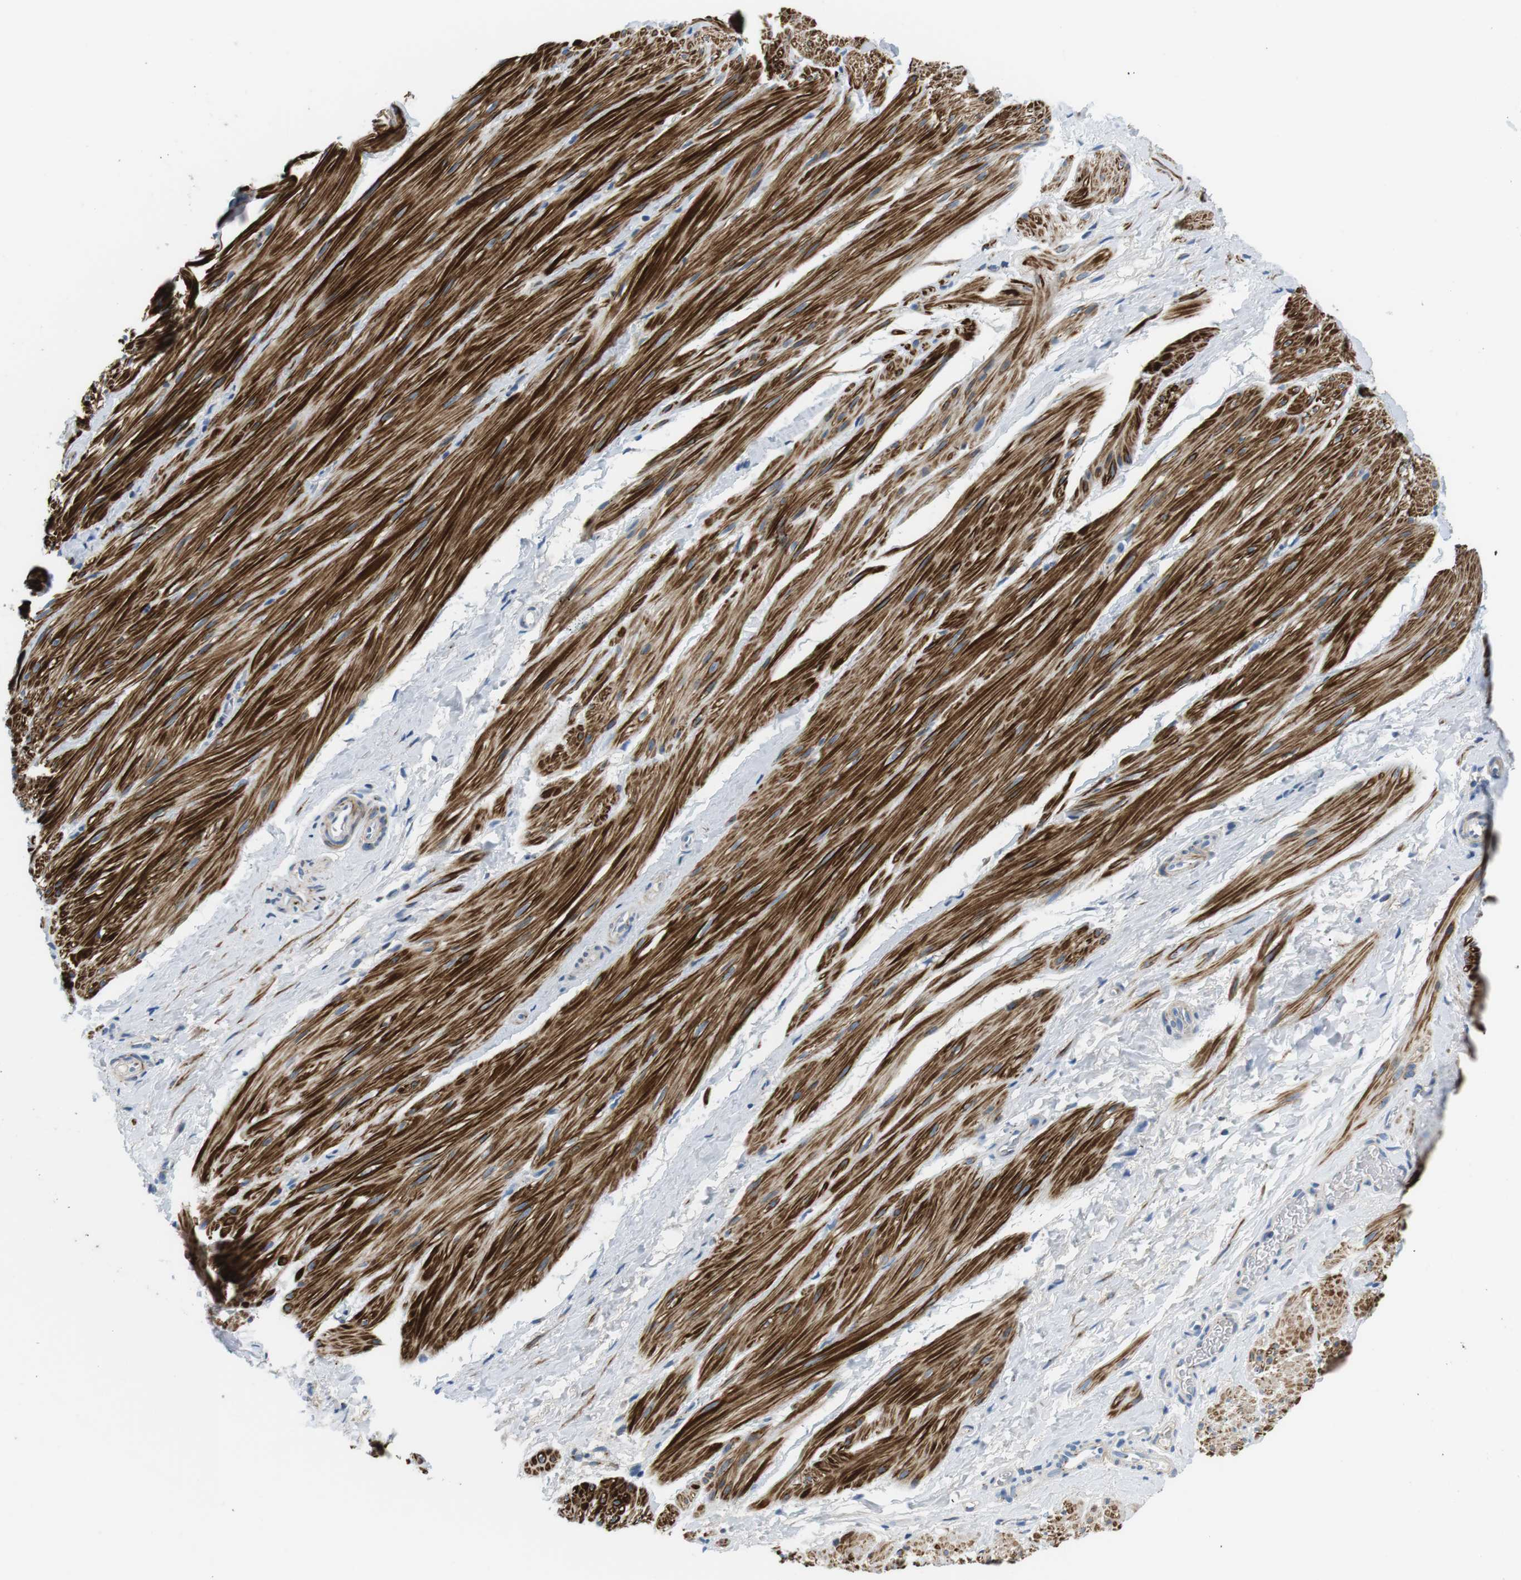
{"staining": {"intensity": "strong", "quantity": "25%-75%", "location": "cytoplasmic/membranous"}, "tissue": "smooth muscle", "cell_type": "Smooth muscle cells", "image_type": "normal", "snomed": [{"axis": "morphology", "description": "Normal tissue, NOS"}, {"axis": "topography", "description": "Smooth muscle"}], "caption": "The immunohistochemical stain shows strong cytoplasmic/membranous positivity in smooth muscle cells of unremarkable smooth muscle.", "gene": "UNC5CL", "patient": {"sex": "male", "age": 16}}